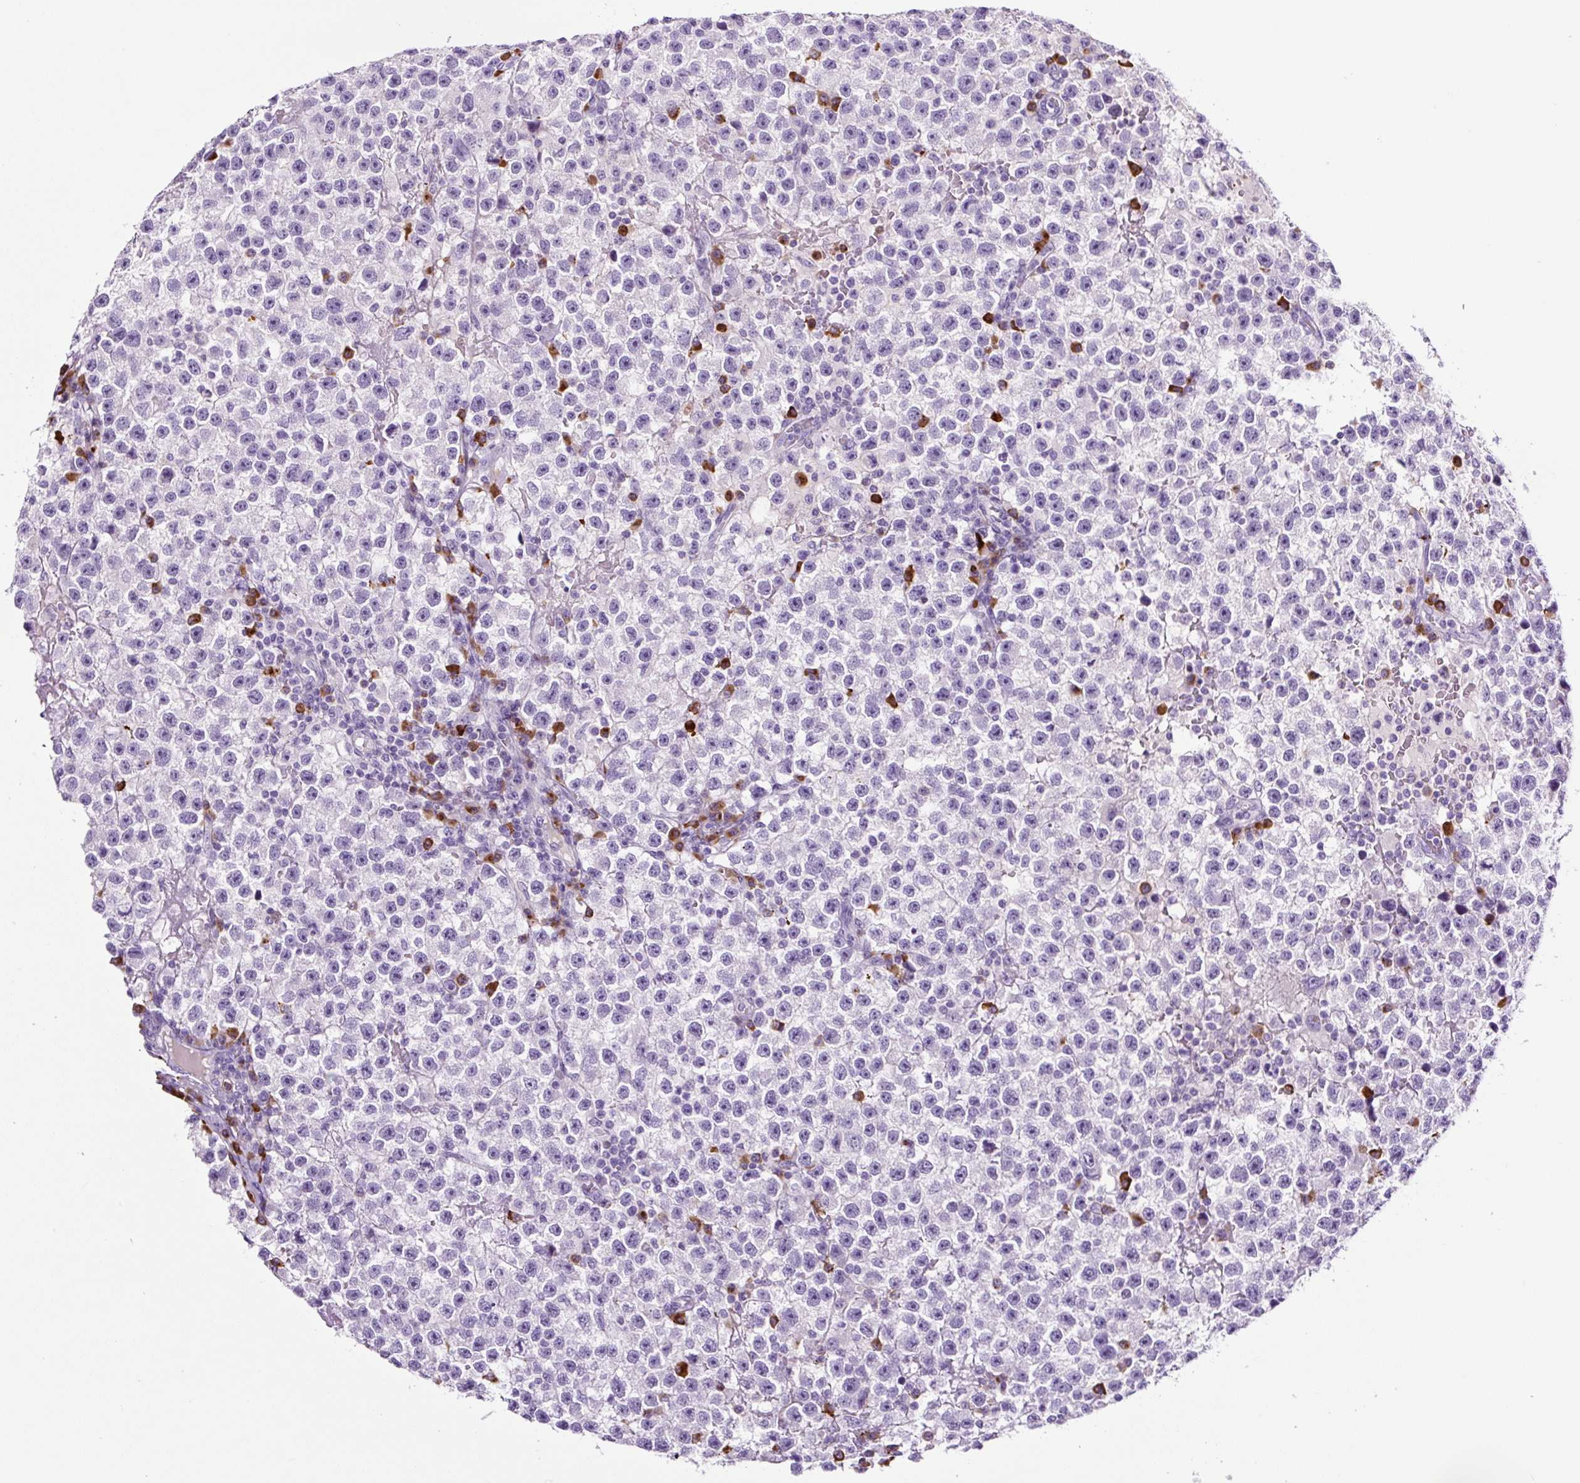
{"staining": {"intensity": "negative", "quantity": "none", "location": "none"}, "tissue": "testis cancer", "cell_type": "Tumor cells", "image_type": "cancer", "snomed": [{"axis": "morphology", "description": "Seminoma, NOS"}, {"axis": "topography", "description": "Testis"}], "caption": "A micrograph of seminoma (testis) stained for a protein demonstrates no brown staining in tumor cells.", "gene": "RNF212B", "patient": {"sex": "male", "age": 22}}